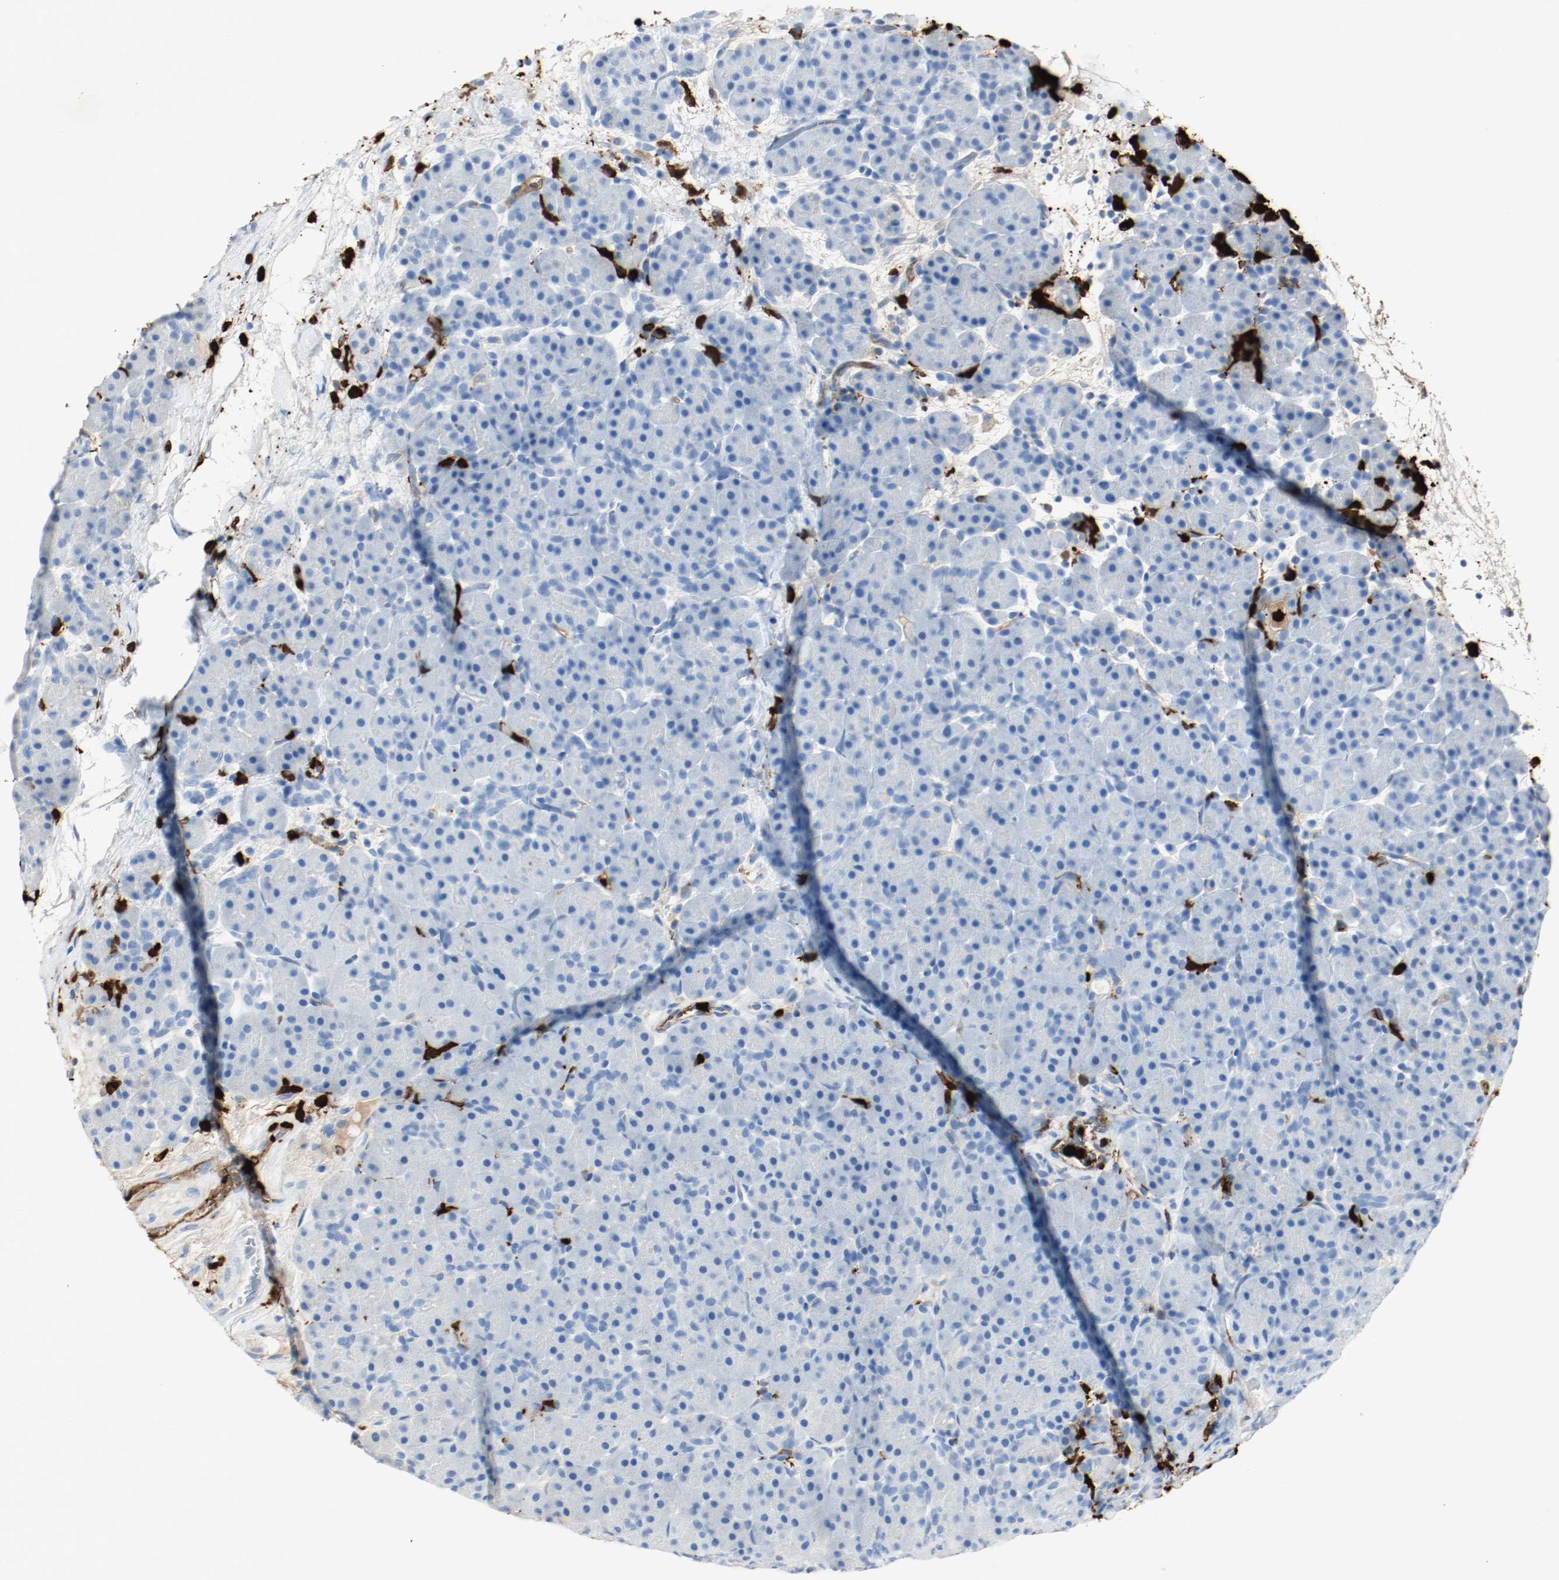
{"staining": {"intensity": "negative", "quantity": "none", "location": "none"}, "tissue": "pancreas", "cell_type": "Exocrine glandular cells", "image_type": "normal", "snomed": [{"axis": "morphology", "description": "Normal tissue, NOS"}, {"axis": "topography", "description": "Pancreas"}], "caption": "Exocrine glandular cells show no significant protein positivity in benign pancreas.", "gene": "S100A9", "patient": {"sex": "male", "age": 66}}